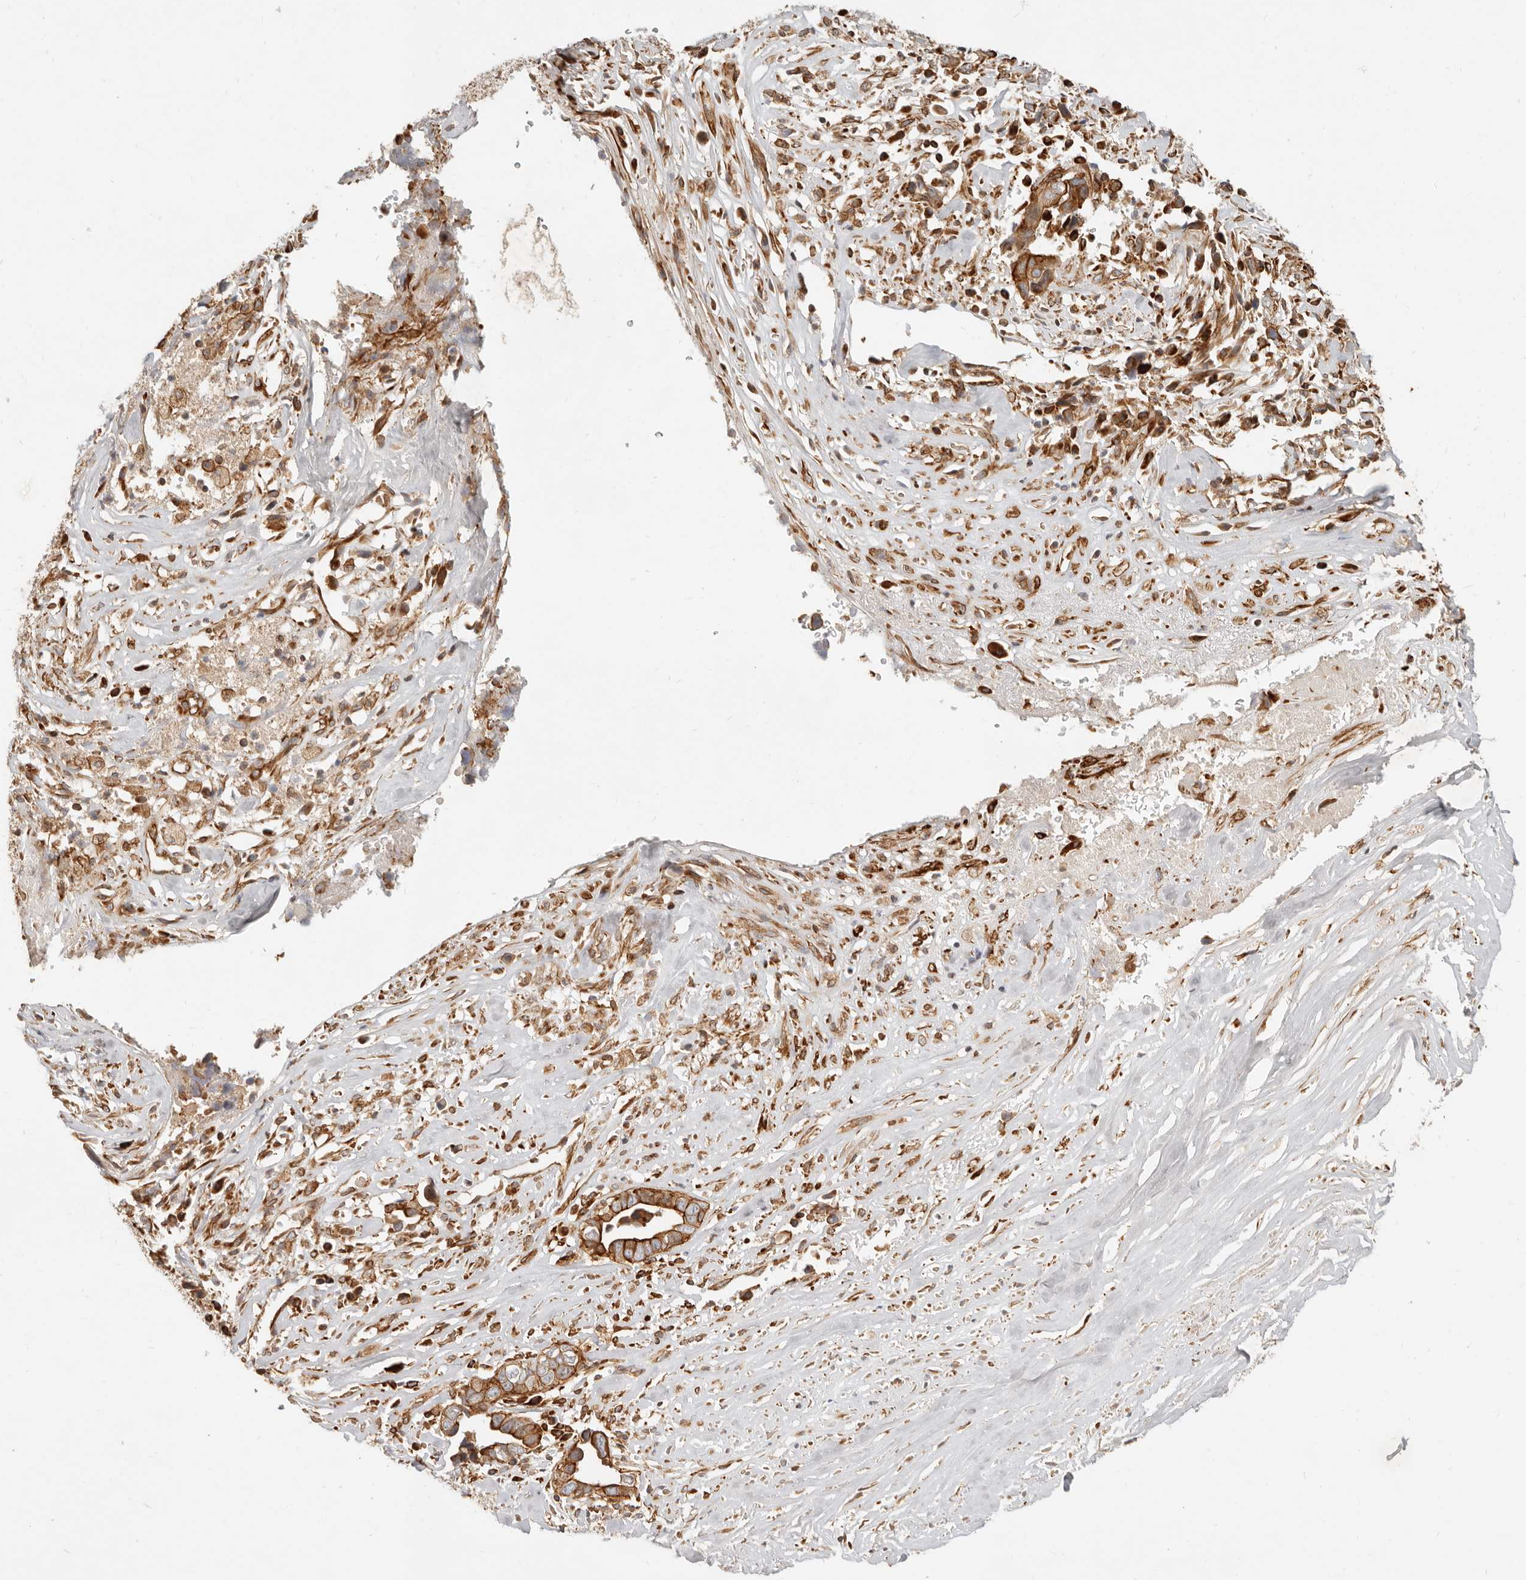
{"staining": {"intensity": "moderate", "quantity": ">75%", "location": "cytoplasmic/membranous"}, "tissue": "liver cancer", "cell_type": "Tumor cells", "image_type": "cancer", "snomed": [{"axis": "morphology", "description": "Cholangiocarcinoma"}, {"axis": "topography", "description": "Liver"}], "caption": "Cholangiocarcinoma (liver) stained with a protein marker displays moderate staining in tumor cells.", "gene": "UFSP1", "patient": {"sex": "female", "age": 79}}